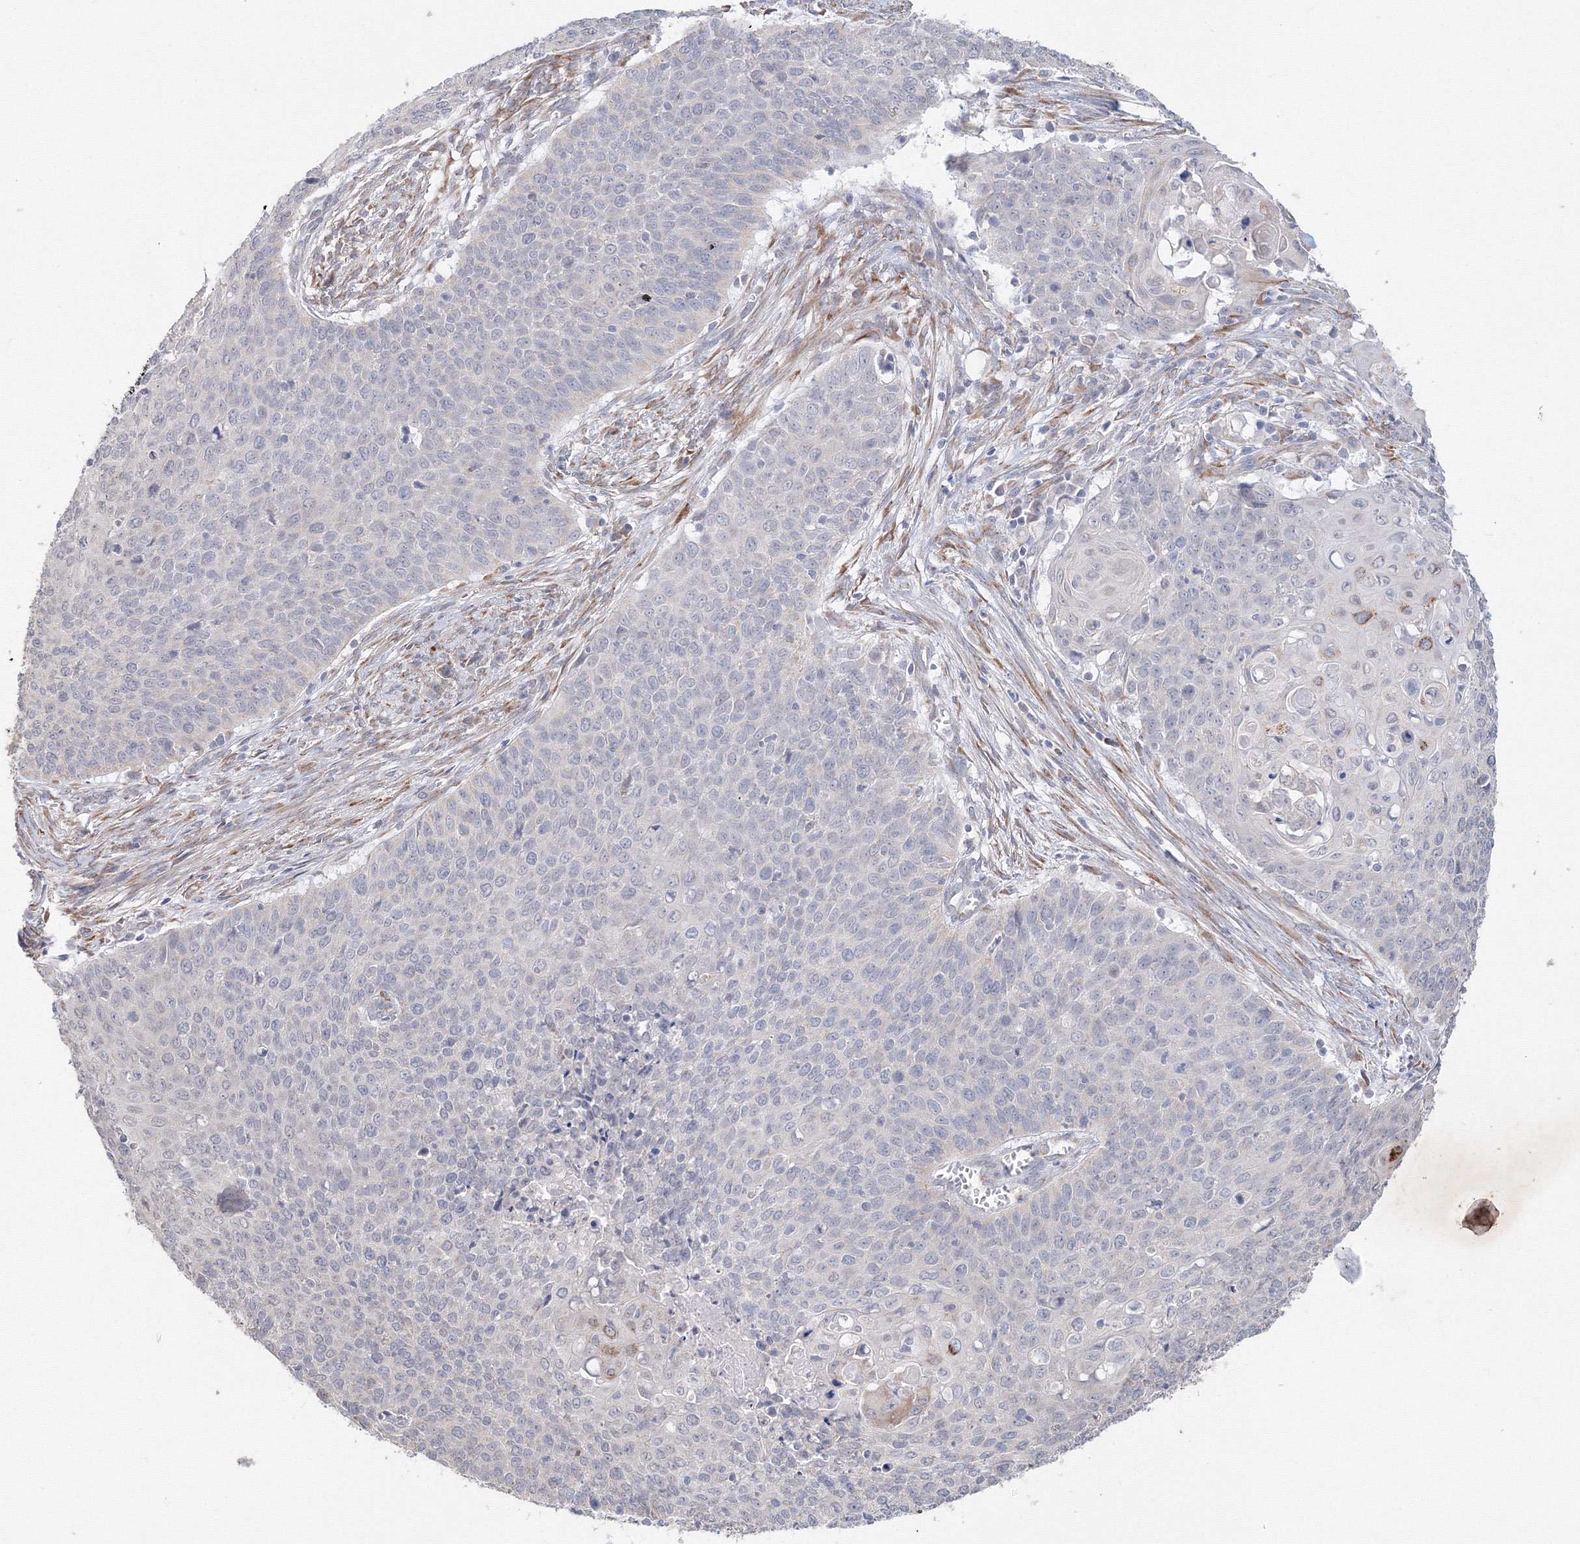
{"staining": {"intensity": "negative", "quantity": "none", "location": "none"}, "tissue": "cervical cancer", "cell_type": "Tumor cells", "image_type": "cancer", "snomed": [{"axis": "morphology", "description": "Squamous cell carcinoma, NOS"}, {"axis": "topography", "description": "Cervix"}], "caption": "IHC micrograph of cervical cancer (squamous cell carcinoma) stained for a protein (brown), which displays no staining in tumor cells.", "gene": "DHRS12", "patient": {"sex": "female", "age": 39}}